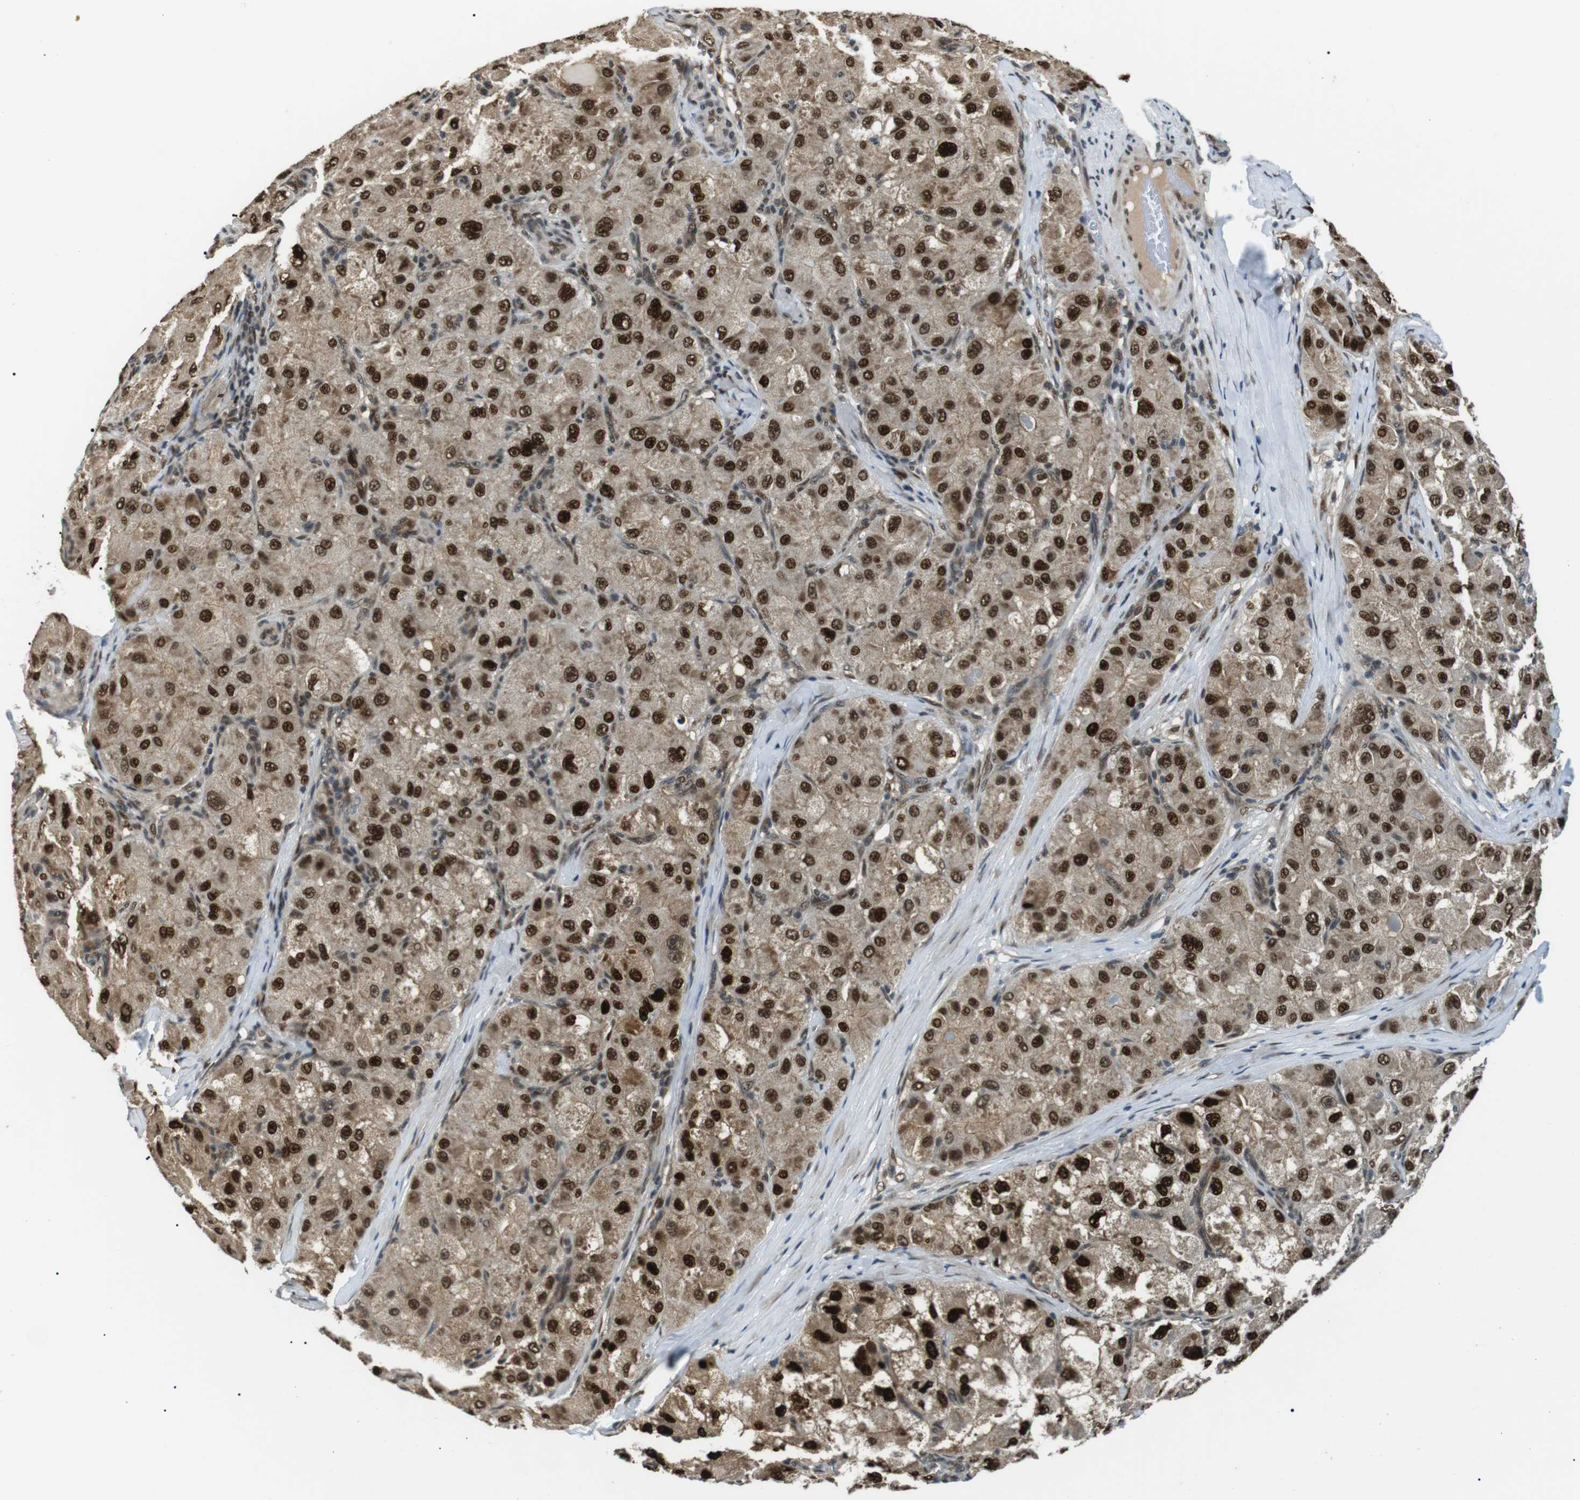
{"staining": {"intensity": "strong", "quantity": ">75%", "location": "nuclear"}, "tissue": "liver cancer", "cell_type": "Tumor cells", "image_type": "cancer", "snomed": [{"axis": "morphology", "description": "Carcinoma, Hepatocellular, NOS"}, {"axis": "topography", "description": "Liver"}], "caption": "Brown immunohistochemical staining in liver cancer (hepatocellular carcinoma) exhibits strong nuclear positivity in approximately >75% of tumor cells.", "gene": "ORAI3", "patient": {"sex": "male", "age": 80}}